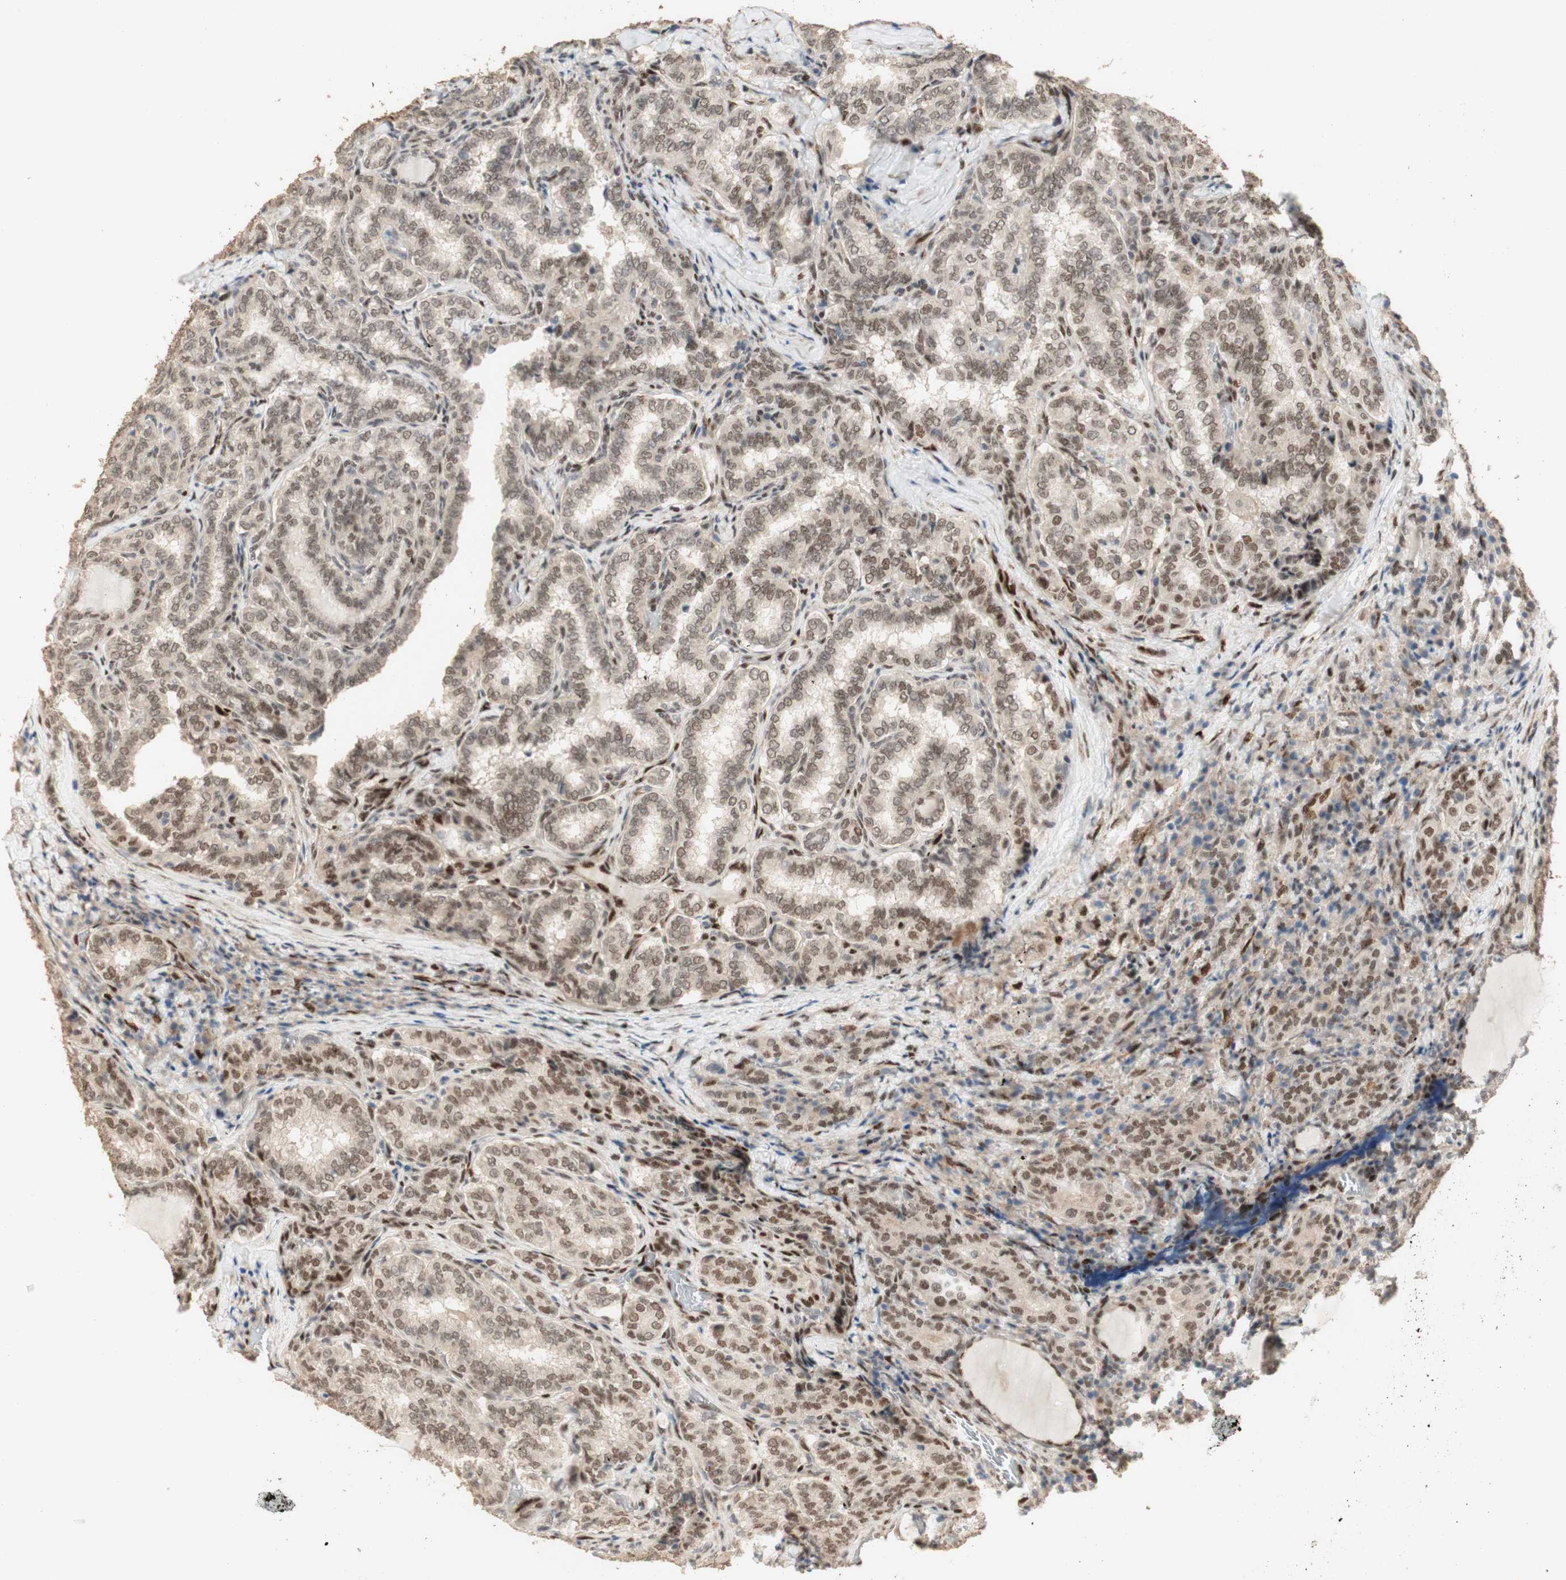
{"staining": {"intensity": "moderate", "quantity": ">75%", "location": "nuclear"}, "tissue": "thyroid cancer", "cell_type": "Tumor cells", "image_type": "cancer", "snomed": [{"axis": "morphology", "description": "Normal tissue, NOS"}, {"axis": "morphology", "description": "Papillary adenocarcinoma, NOS"}, {"axis": "topography", "description": "Thyroid gland"}], "caption": "Thyroid cancer (papillary adenocarcinoma) stained with DAB immunohistochemistry demonstrates medium levels of moderate nuclear positivity in about >75% of tumor cells. The staining is performed using DAB (3,3'-diaminobenzidine) brown chromogen to label protein expression. The nuclei are counter-stained blue using hematoxylin.", "gene": "FOXP1", "patient": {"sex": "female", "age": 30}}